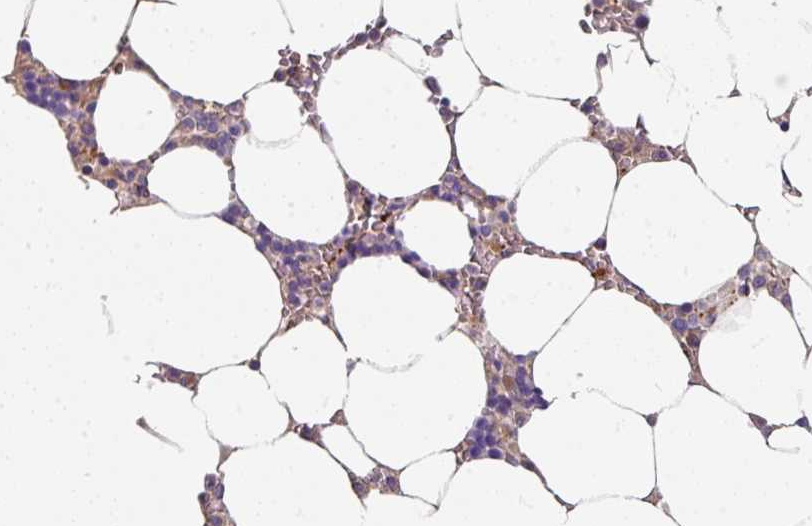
{"staining": {"intensity": "negative", "quantity": "none", "location": "none"}, "tissue": "bone marrow", "cell_type": "Hematopoietic cells", "image_type": "normal", "snomed": [{"axis": "morphology", "description": "Normal tissue, NOS"}, {"axis": "topography", "description": "Bone marrow"}], "caption": "Immunohistochemical staining of benign human bone marrow displays no significant expression in hematopoietic cells. (Stains: DAB immunohistochemistry with hematoxylin counter stain, Microscopy: brightfield microscopy at high magnification).", "gene": "C4orf48", "patient": {"sex": "male", "age": 64}}